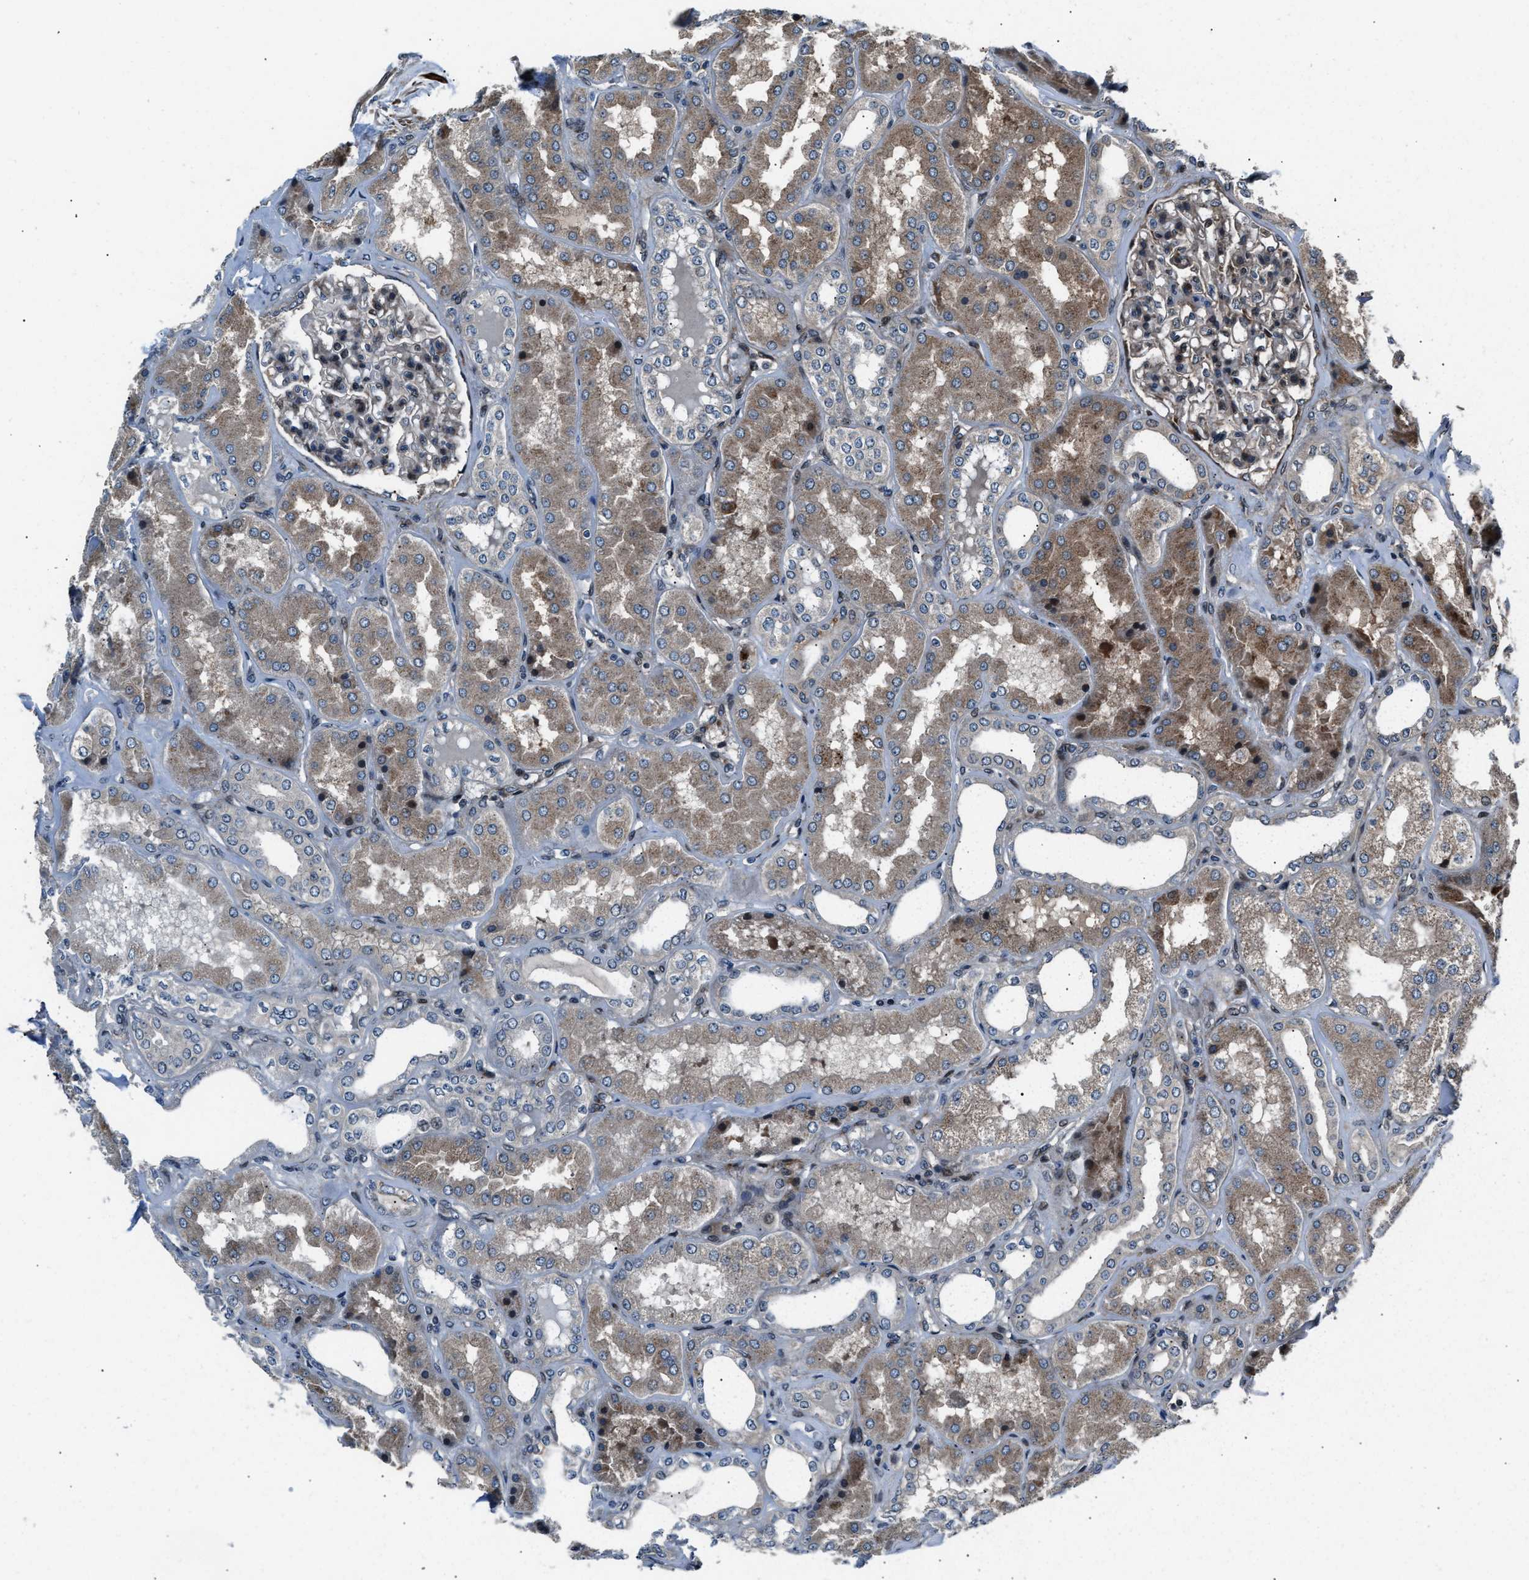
{"staining": {"intensity": "weak", "quantity": "25%-75%", "location": "cytoplasmic/membranous"}, "tissue": "kidney", "cell_type": "Cells in glomeruli", "image_type": "normal", "snomed": [{"axis": "morphology", "description": "Normal tissue, NOS"}, {"axis": "topography", "description": "Kidney"}], "caption": "This photomicrograph reveals unremarkable kidney stained with IHC to label a protein in brown. The cytoplasmic/membranous of cells in glomeruli show weak positivity for the protein. Nuclei are counter-stained blue.", "gene": "DYNC2I1", "patient": {"sex": "female", "age": 56}}